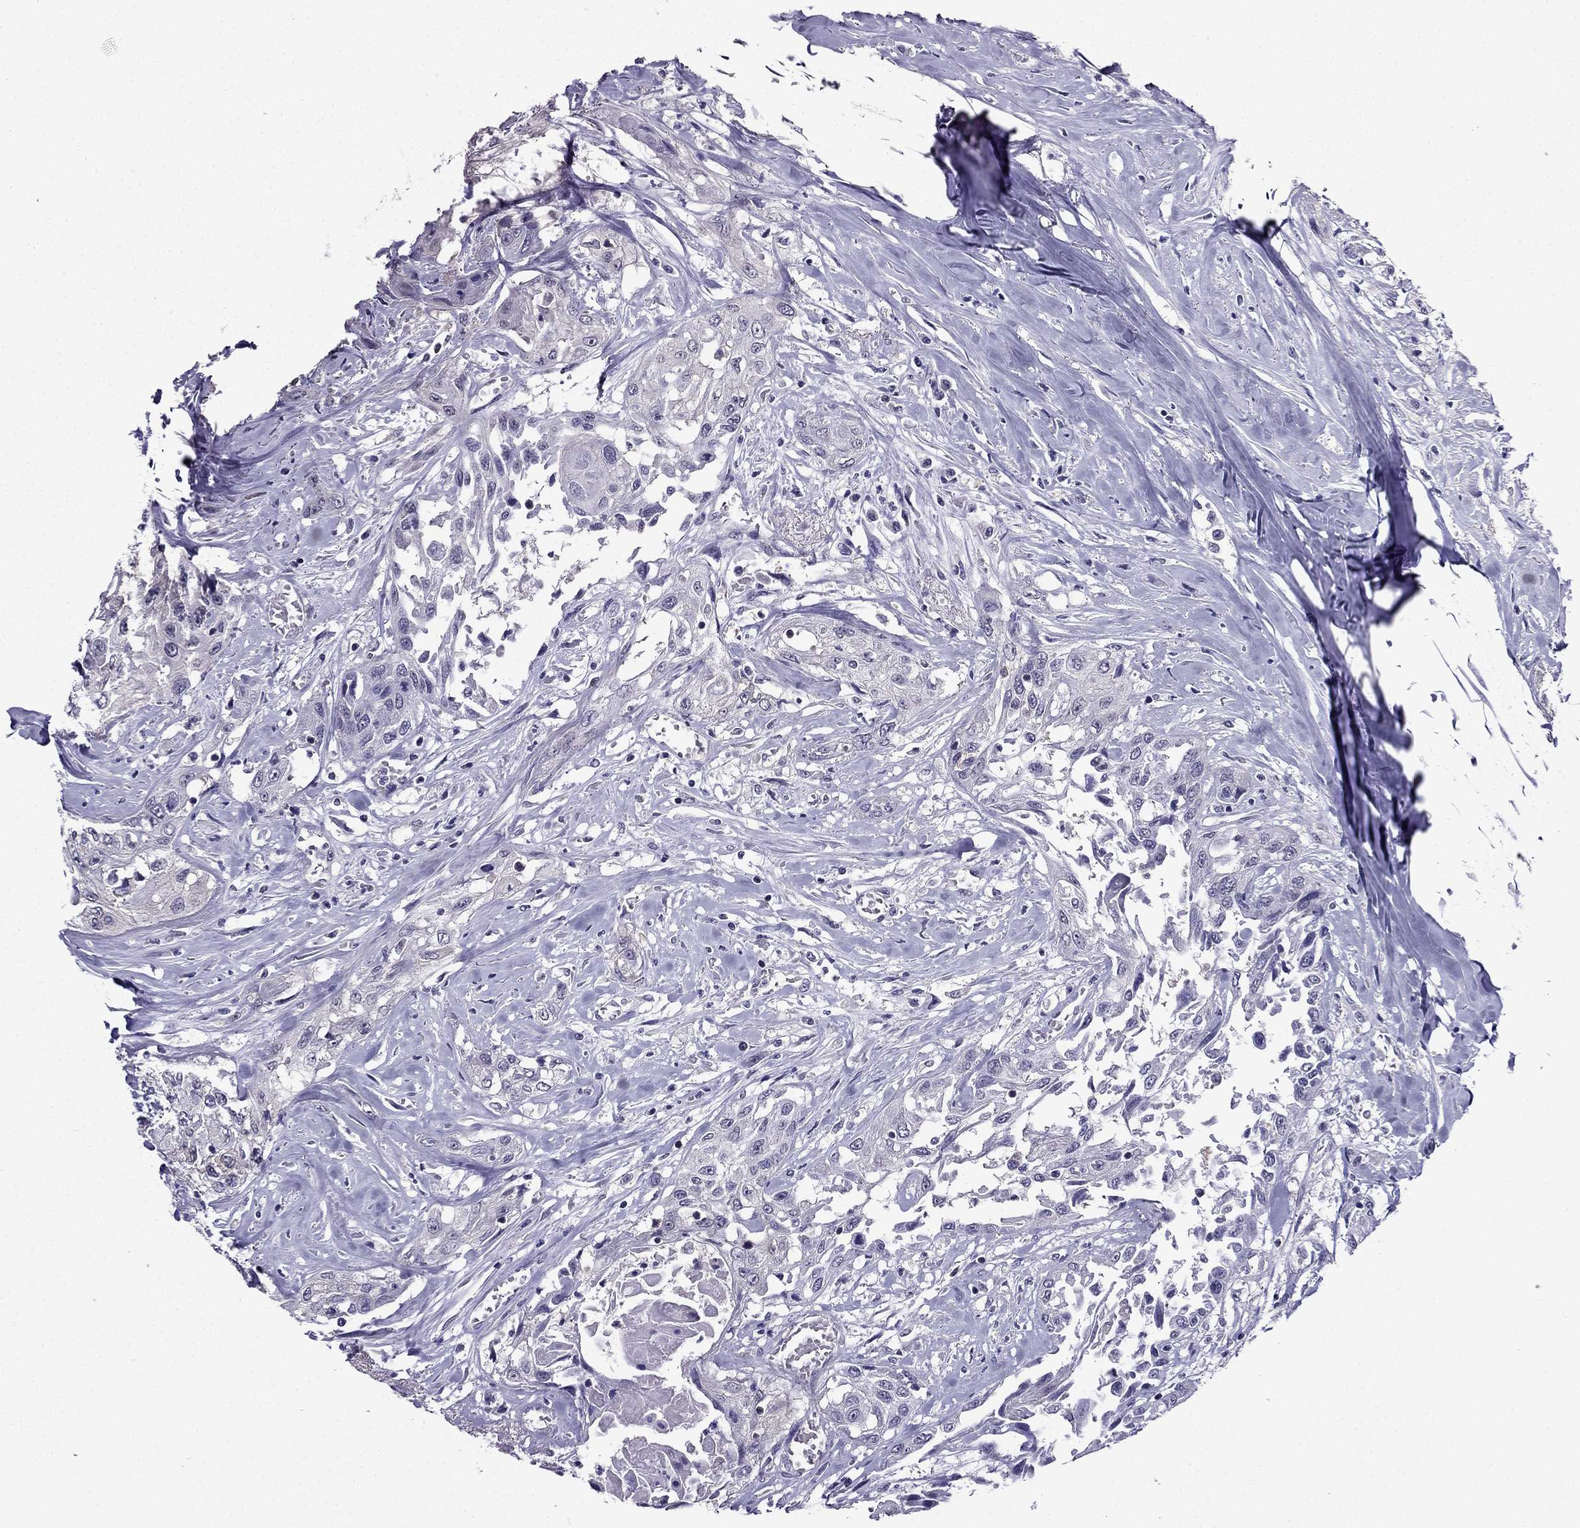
{"staining": {"intensity": "negative", "quantity": "none", "location": "none"}, "tissue": "head and neck cancer", "cell_type": "Tumor cells", "image_type": "cancer", "snomed": [{"axis": "morphology", "description": "Normal tissue, NOS"}, {"axis": "morphology", "description": "Squamous cell carcinoma, NOS"}, {"axis": "topography", "description": "Oral tissue"}, {"axis": "topography", "description": "Peripheral nerve tissue"}, {"axis": "topography", "description": "Head-Neck"}], "caption": "Protein analysis of head and neck cancer shows no significant staining in tumor cells.", "gene": "AAK1", "patient": {"sex": "female", "age": 59}}